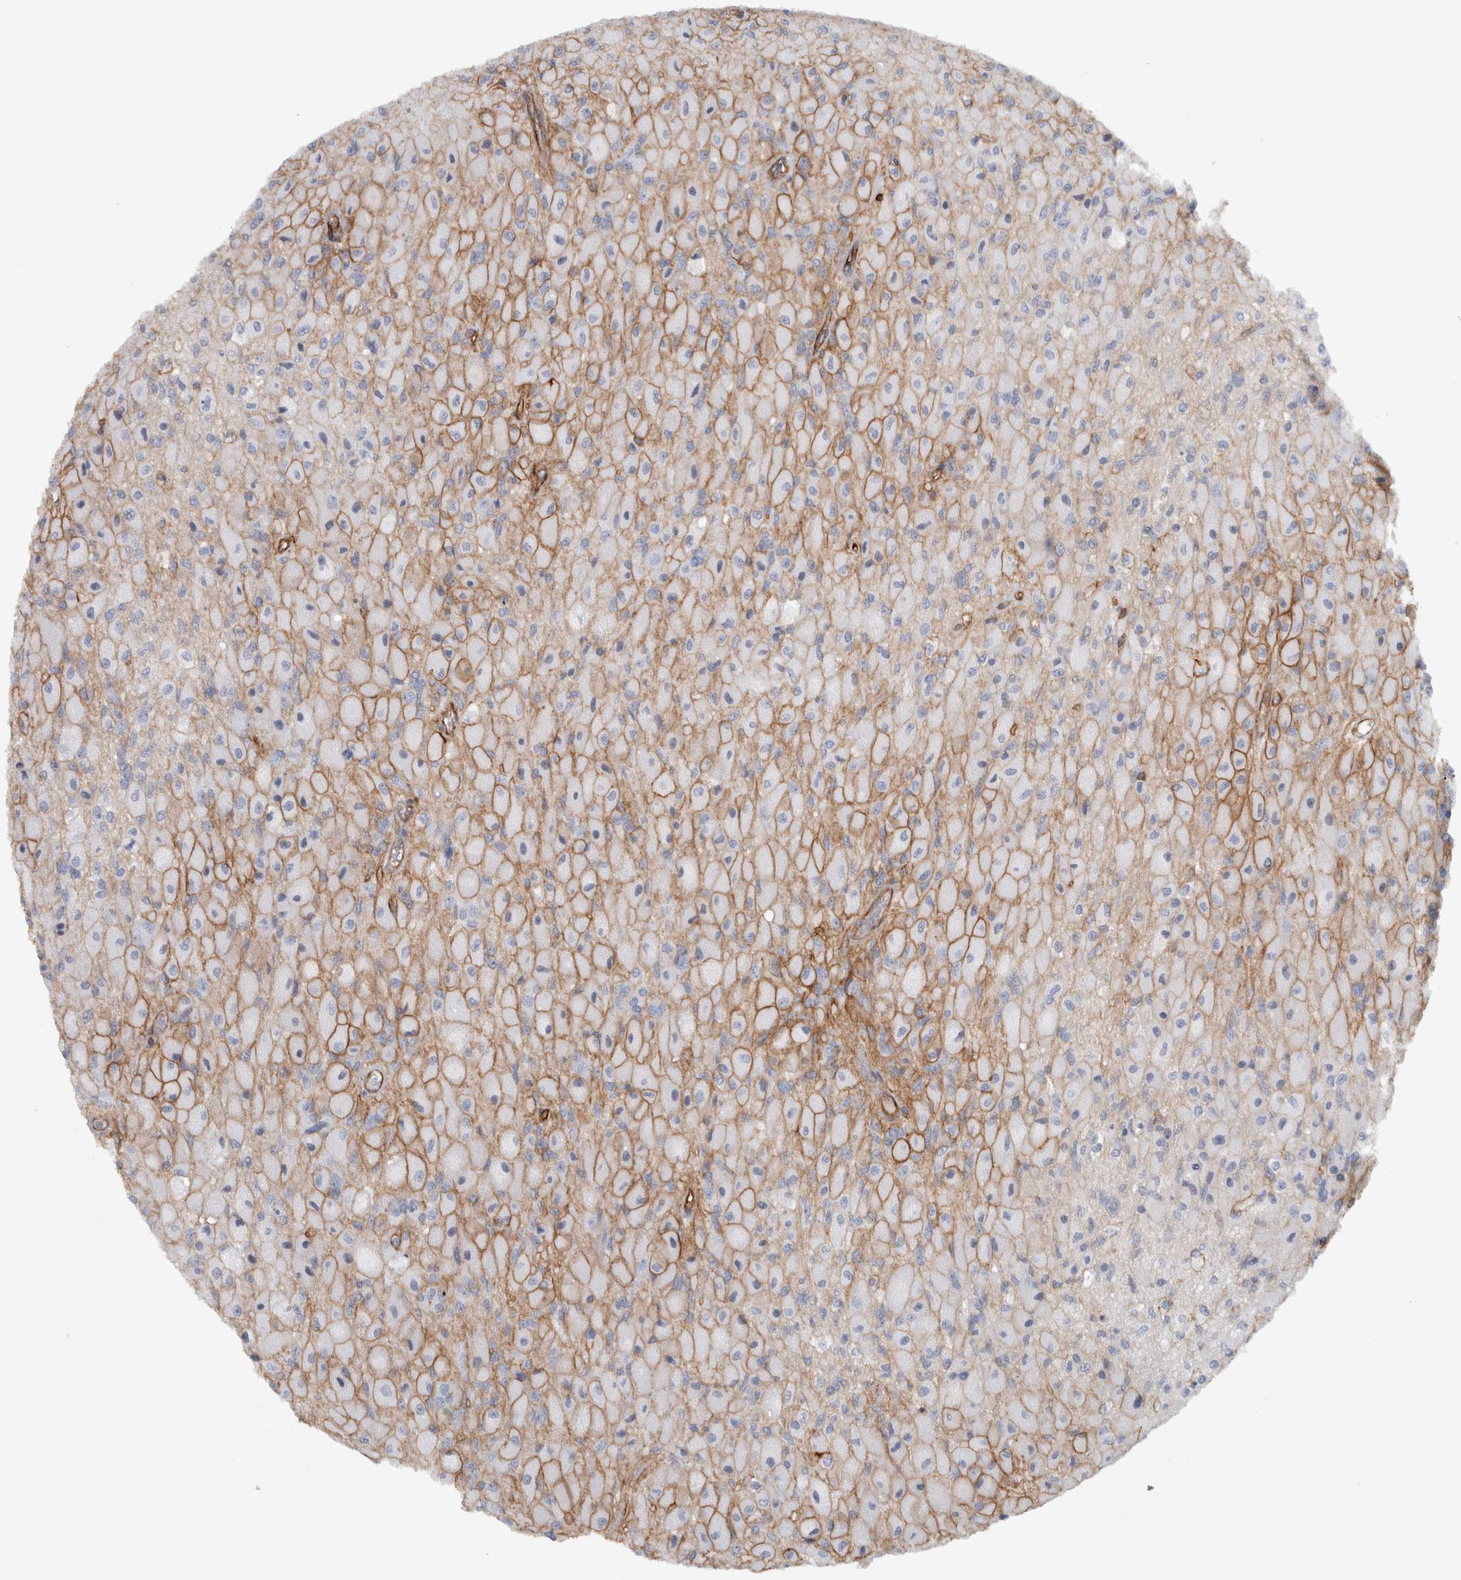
{"staining": {"intensity": "negative", "quantity": "none", "location": "none"}, "tissue": "glioma", "cell_type": "Tumor cells", "image_type": "cancer", "snomed": [{"axis": "morphology", "description": "Normal tissue, NOS"}, {"axis": "morphology", "description": "Glioma, malignant, High grade"}, {"axis": "topography", "description": "Cerebral cortex"}], "caption": "Human high-grade glioma (malignant) stained for a protein using immunohistochemistry (IHC) exhibits no staining in tumor cells.", "gene": "AHNAK", "patient": {"sex": "male", "age": 77}}